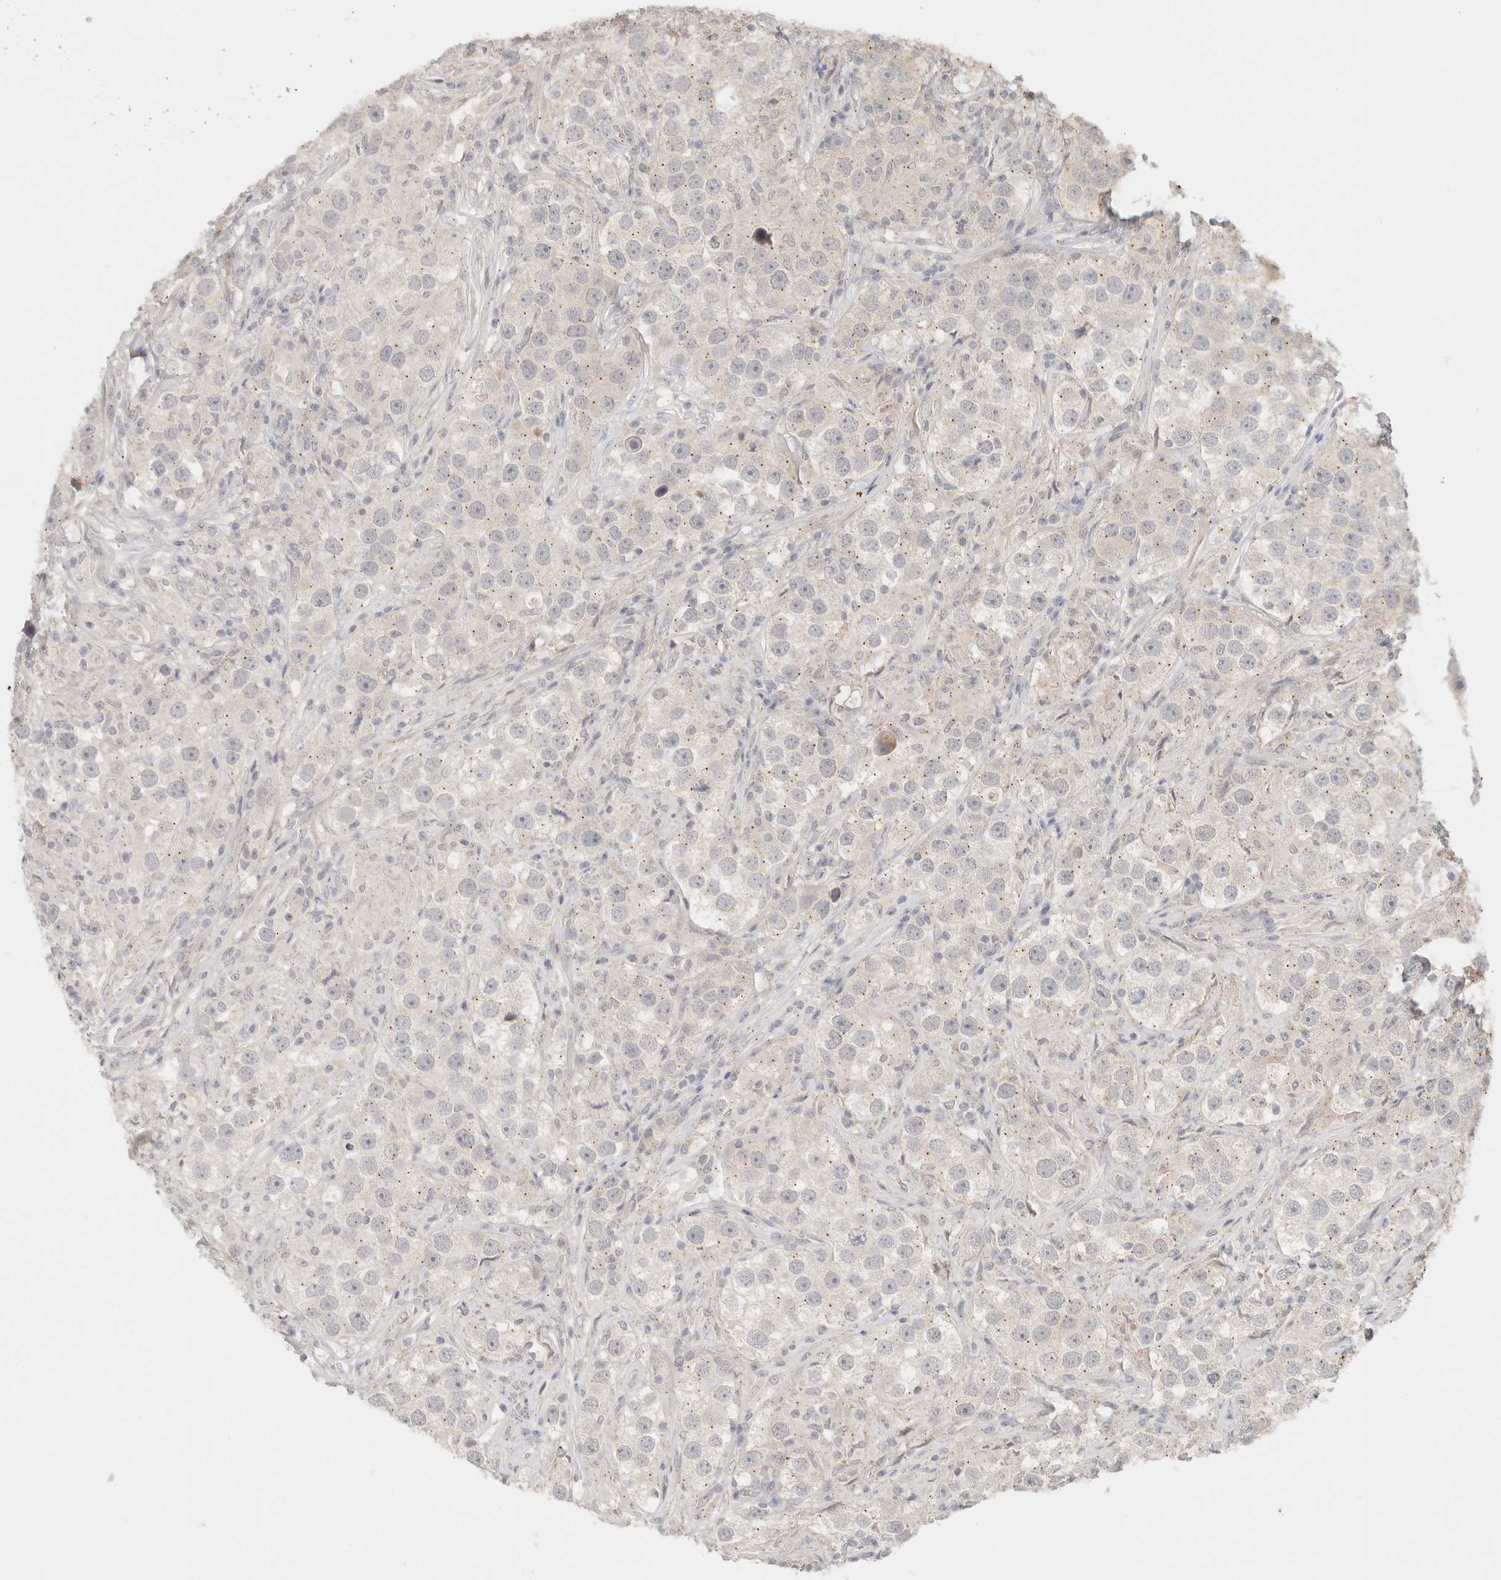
{"staining": {"intensity": "negative", "quantity": "none", "location": "none"}, "tissue": "testis cancer", "cell_type": "Tumor cells", "image_type": "cancer", "snomed": [{"axis": "morphology", "description": "Seminoma, NOS"}, {"axis": "topography", "description": "Testis"}], "caption": "Immunohistochemical staining of testis cancer shows no significant staining in tumor cells.", "gene": "LMO4", "patient": {"sex": "male", "age": 49}}